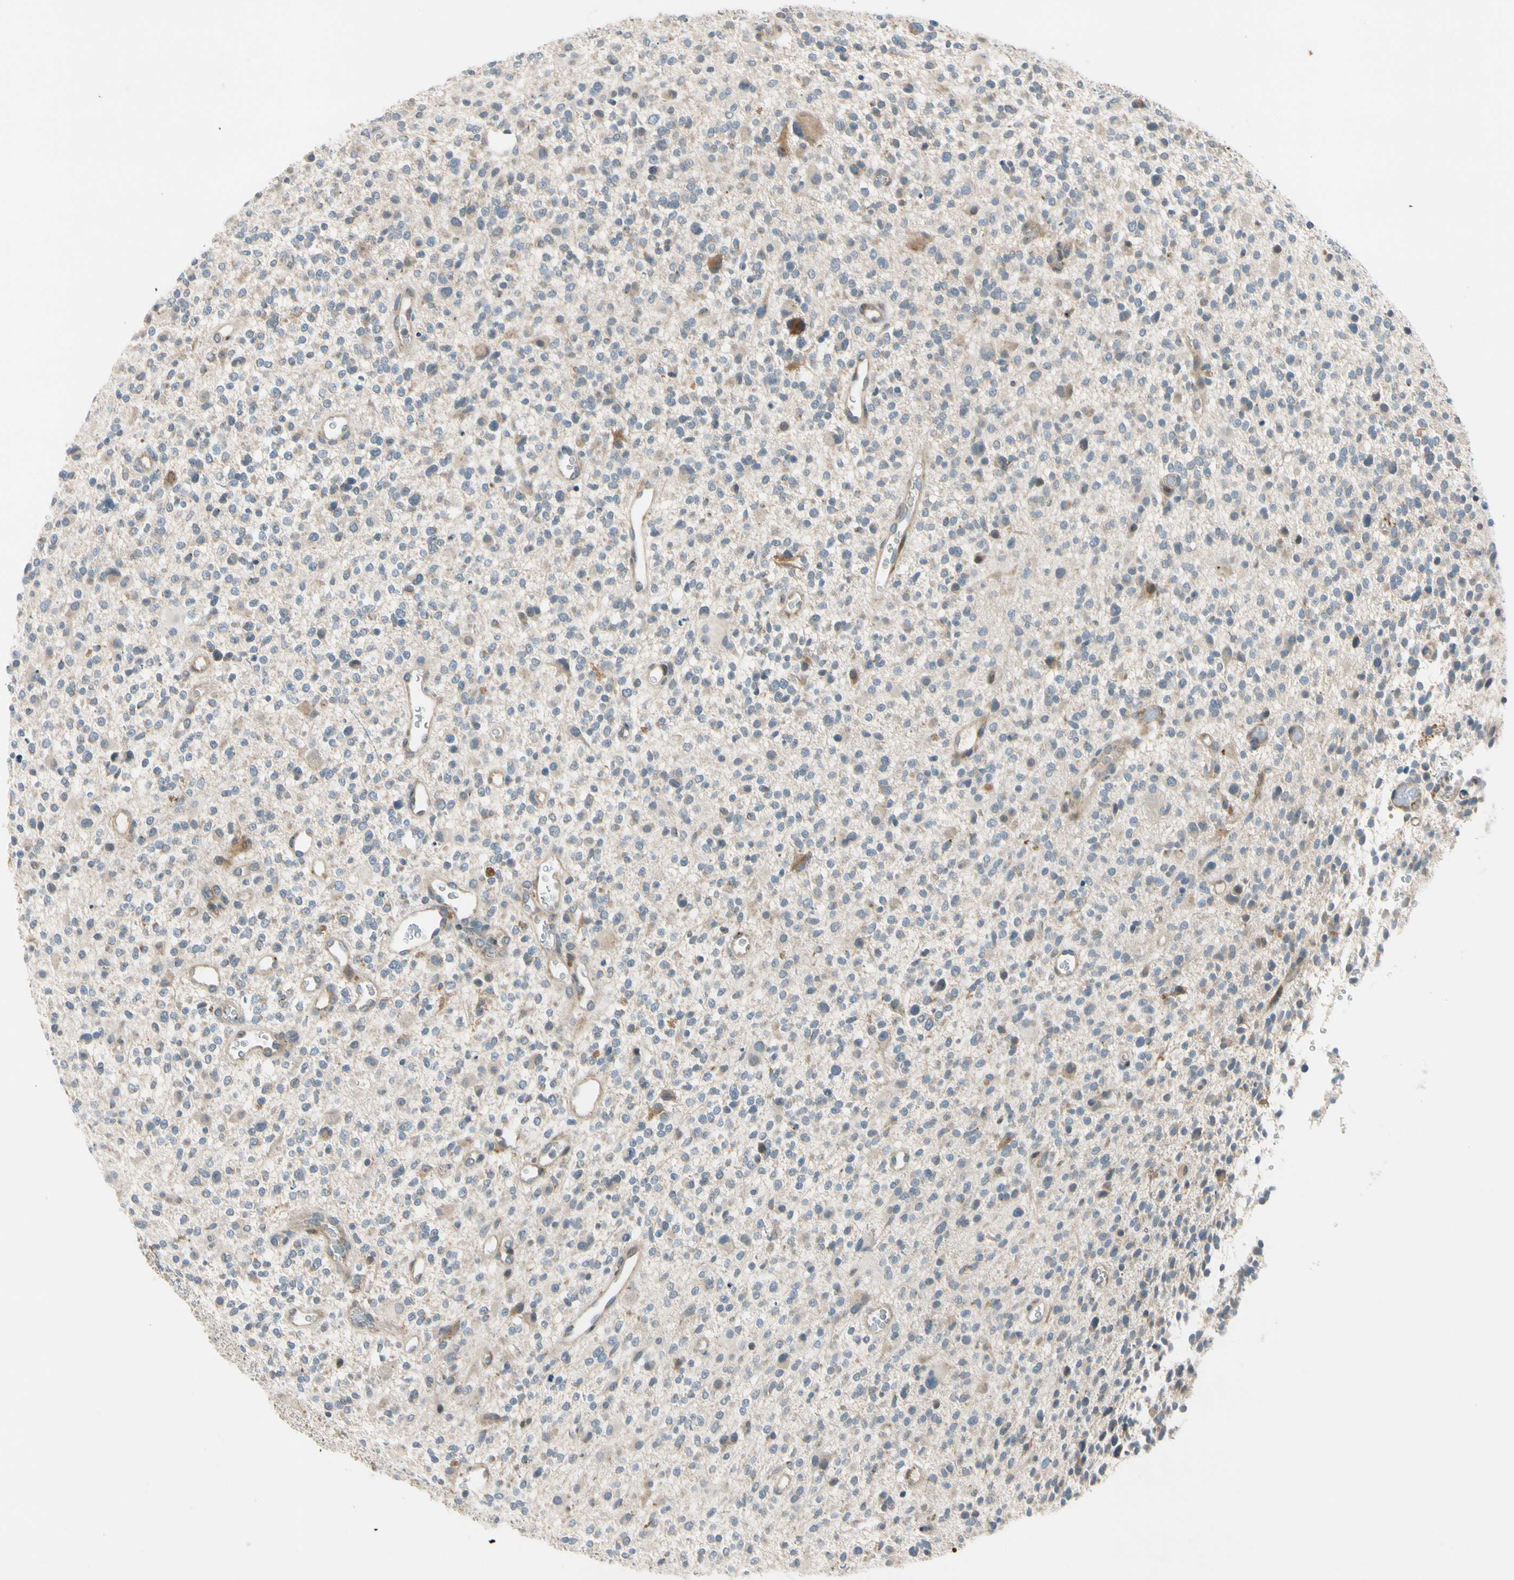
{"staining": {"intensity": "weak", "quantity": "25%-75%", "location": "cytoplasmic/membranous"}, "tissue": "glioma", "cell_type": "Tumor cells", "image_type": "cancer", "snomed": [{"axis": "morphology", "description": "Glioma, malignant, High grade"}, {"axis": "topography", "description": "Brain"}], "caption": "Brown immunohistochemical staining in glioma demonstrates weak cytoplasmic/membranous expression in approximately 25%-75% of tumor cells.", "gene": "MST1R", "patient": {"sex": "male", "age": 48}}